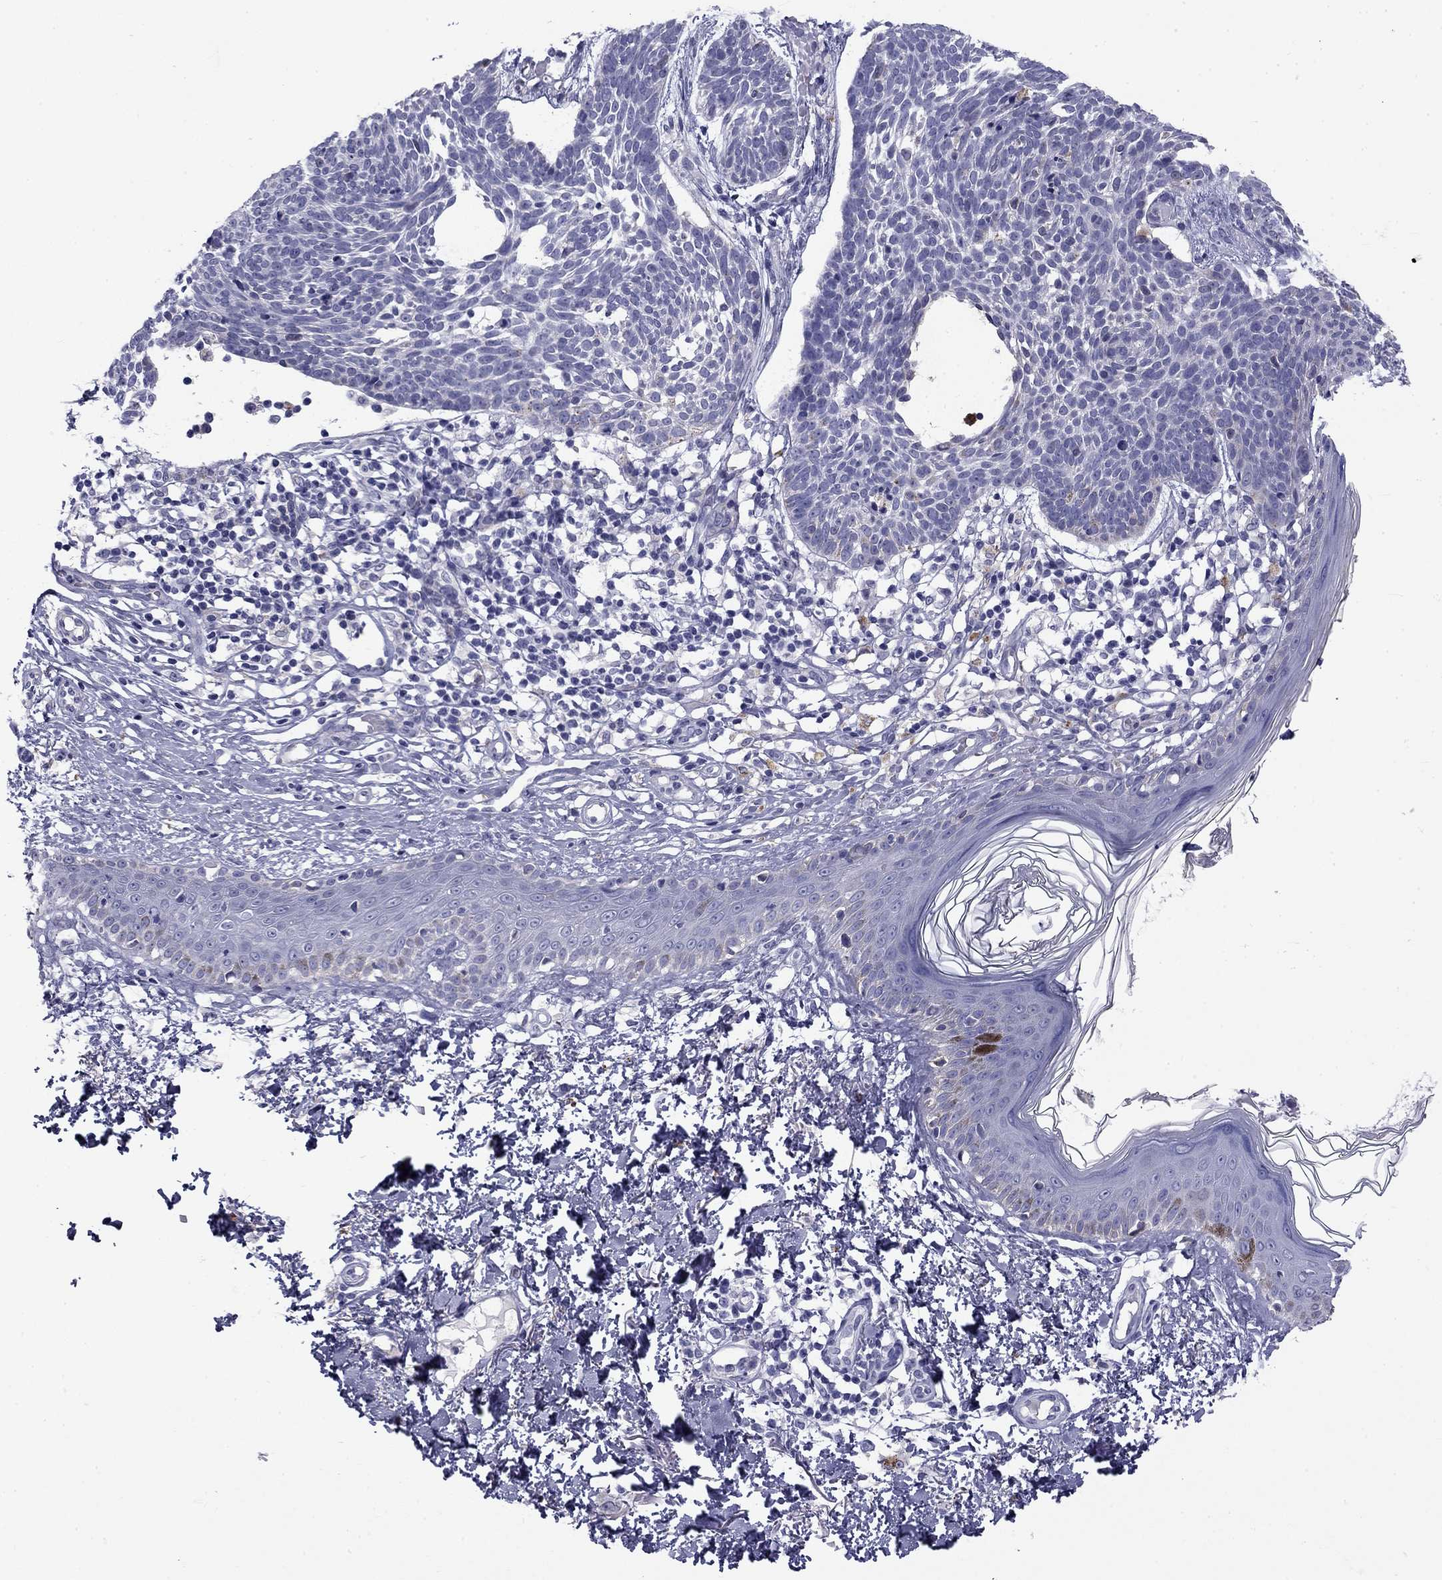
{"staining": {"intensity": "negative", "quantity": "none", "location": "none"}, "tissue": "skin cancer", "cell_type": "Tumor cells", "image_type": "cancer", "snomed": [{"axis": "morphology", "description": "Basal cell carcinoma"}, {"axis": "topography", "description": "Skin"}], "caption": "This is a image of IHC staining of skin cancer (basal cell carcinoma), which shows no positivity in tumor cells.", "gene": "CLPSL2", "patient": {"sex": "male", "age": 85}}